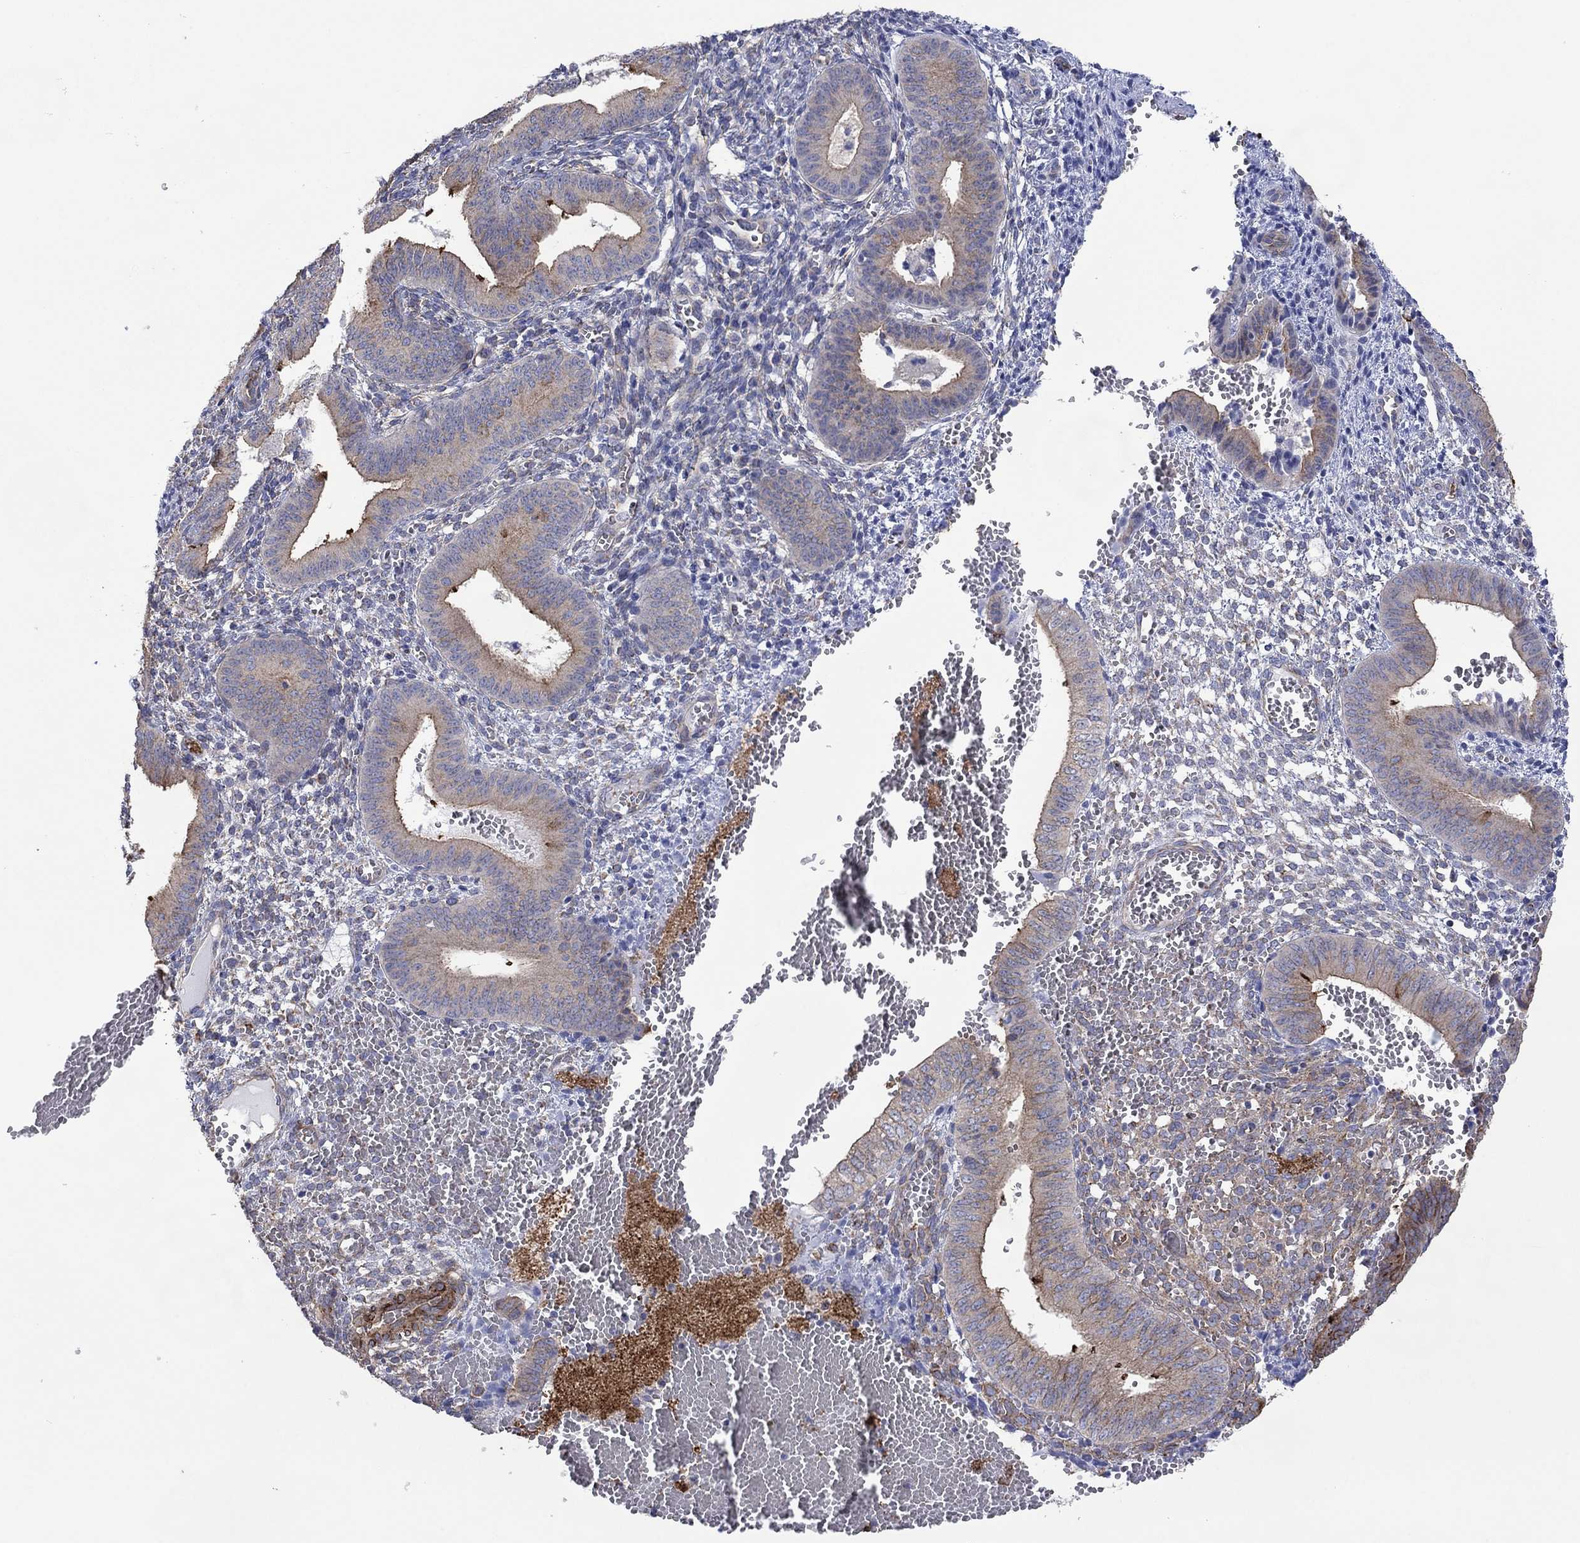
{"staining": {"intensity": "negative", "quantity": "none", "location": "none"}, "tissue": "endometrium", "cell_type": "Cells in endometrial stroma", "image_type": "normal", "snomed": [{"axis": "morphology", "description": "Normal tissue, NOS"}, {"axis": "topography", "description": "Endometrium"}], "caption": "Cells in endometrial stroma are negative for brown protein staining in unremarkable endometrium. (Immunohistochemistry (ihc), brightfield microscopy, high magnification).", "gene": "TPRN", "patient": {"sex": "female", "age": 42}}